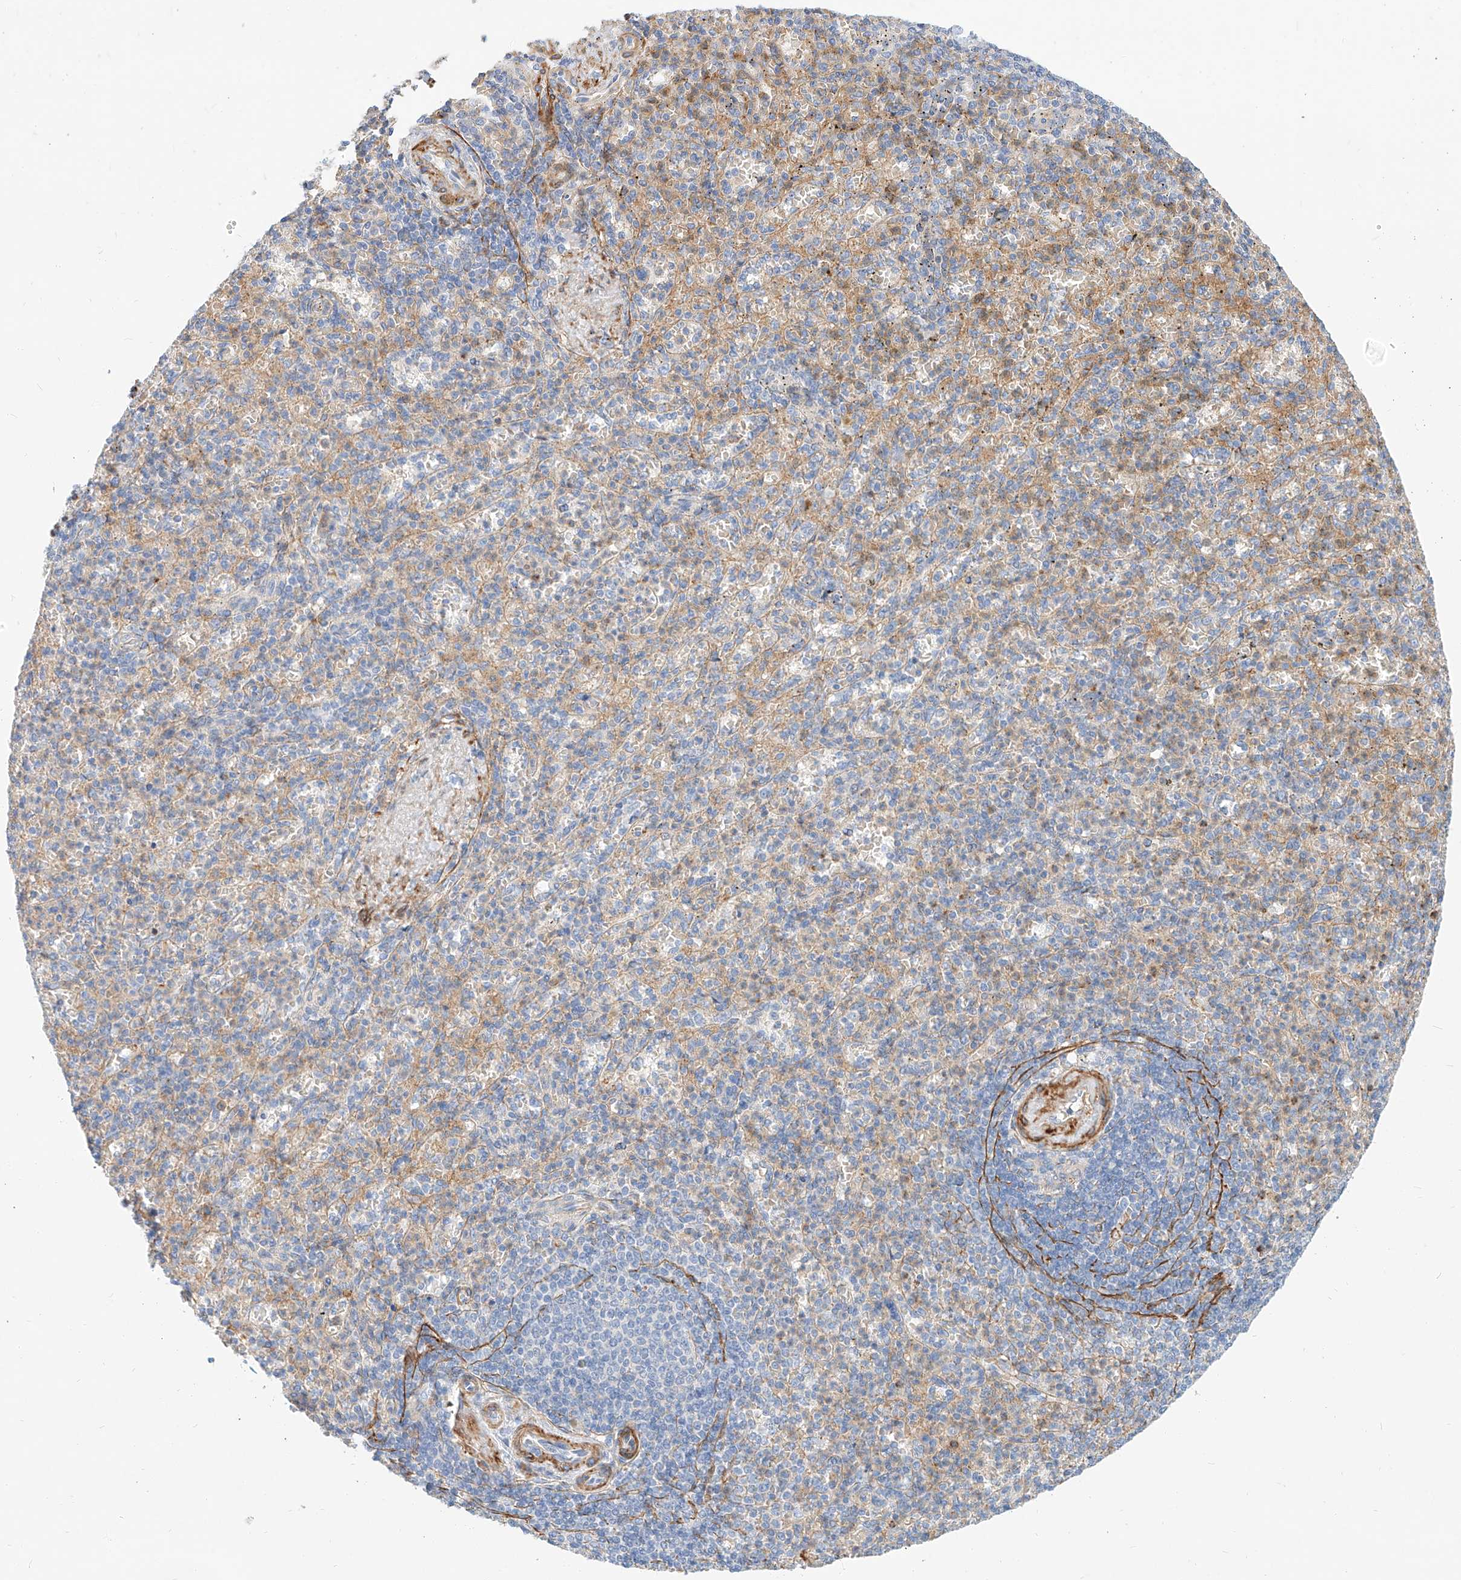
{"staining": {"intensity": "negative", "quantity": "none", "location": "none"}, "tissue": "spleen", "cell_type": "Cells in red pulp", "image_type": "normal", "snomed": [{"axis": "morphology", "description": "Normal tissue, NOS"}, {"axis": "topography", "description": "Spleen"}], "caption": "Cells in red pulp are negative for brown protein staining in benign spleen. Brightfield microscopy of immunohistochemistry (IHC) stained with DAB (brown) and hematoxylin (blue), captured at high magnification.", "gene": "KCNH5", "patient": {"sex": "female", "age": 74}}